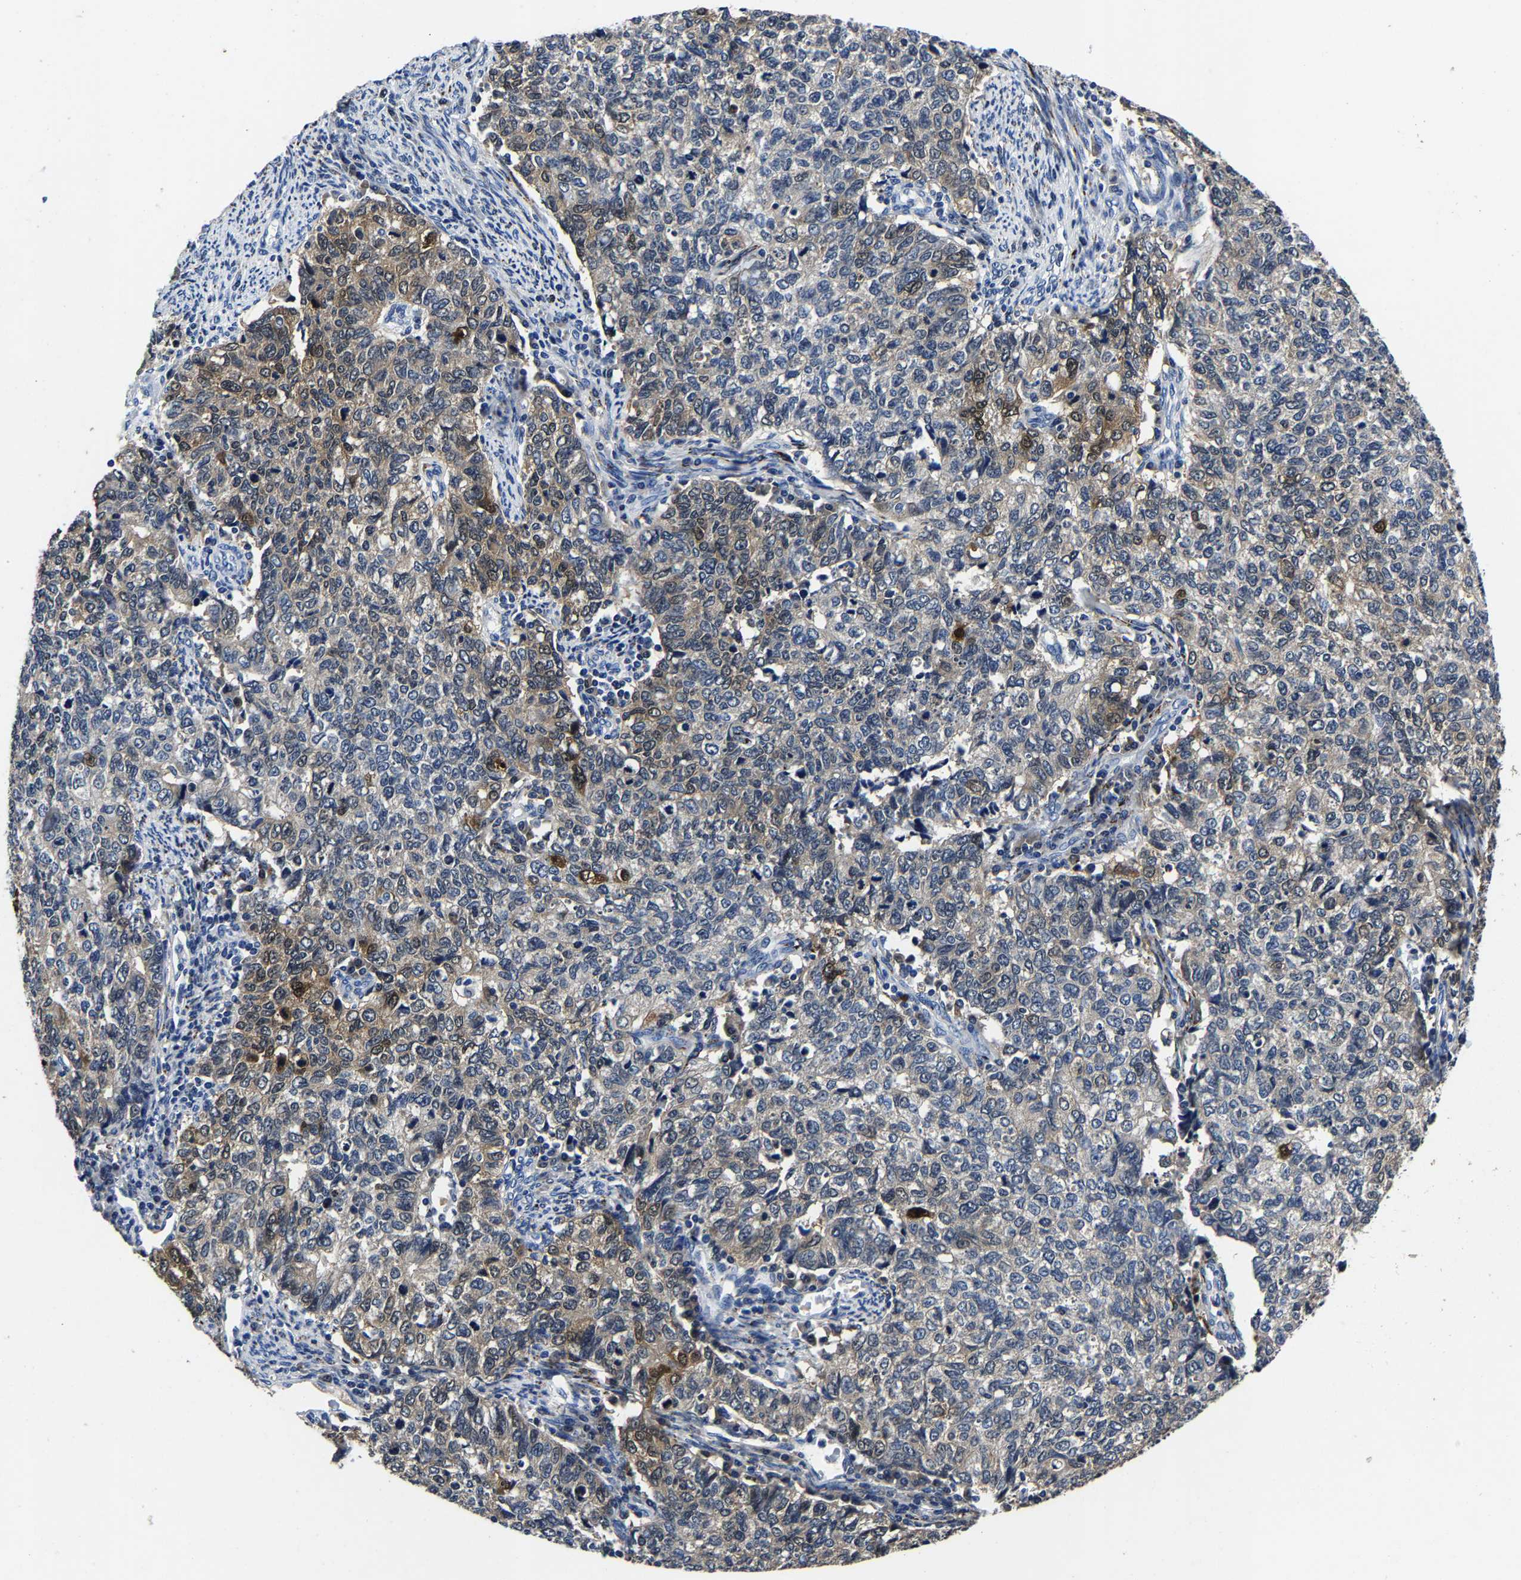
{"staining": {"intensity": "weak", "quantity": "<25%", "location": "cytoplasmic/membranous,nuclear"}, "tissue": "cervical cancer", "cell_type": "Tumor cells", "image_type": "cancer", "snomed": [{"axis": "morphology", "description": "Squamous cell carcinoma, NOS"}, {"axis": "topography", "description": "Cervix"}], "caption": "Human cervical cancer (squamous cell carcinoma) stained for a protein using immunohistochemistry reveals no expression in tumor cells.", "gene": "PSPH", "patient": {"sex": "female", "age": 63}}